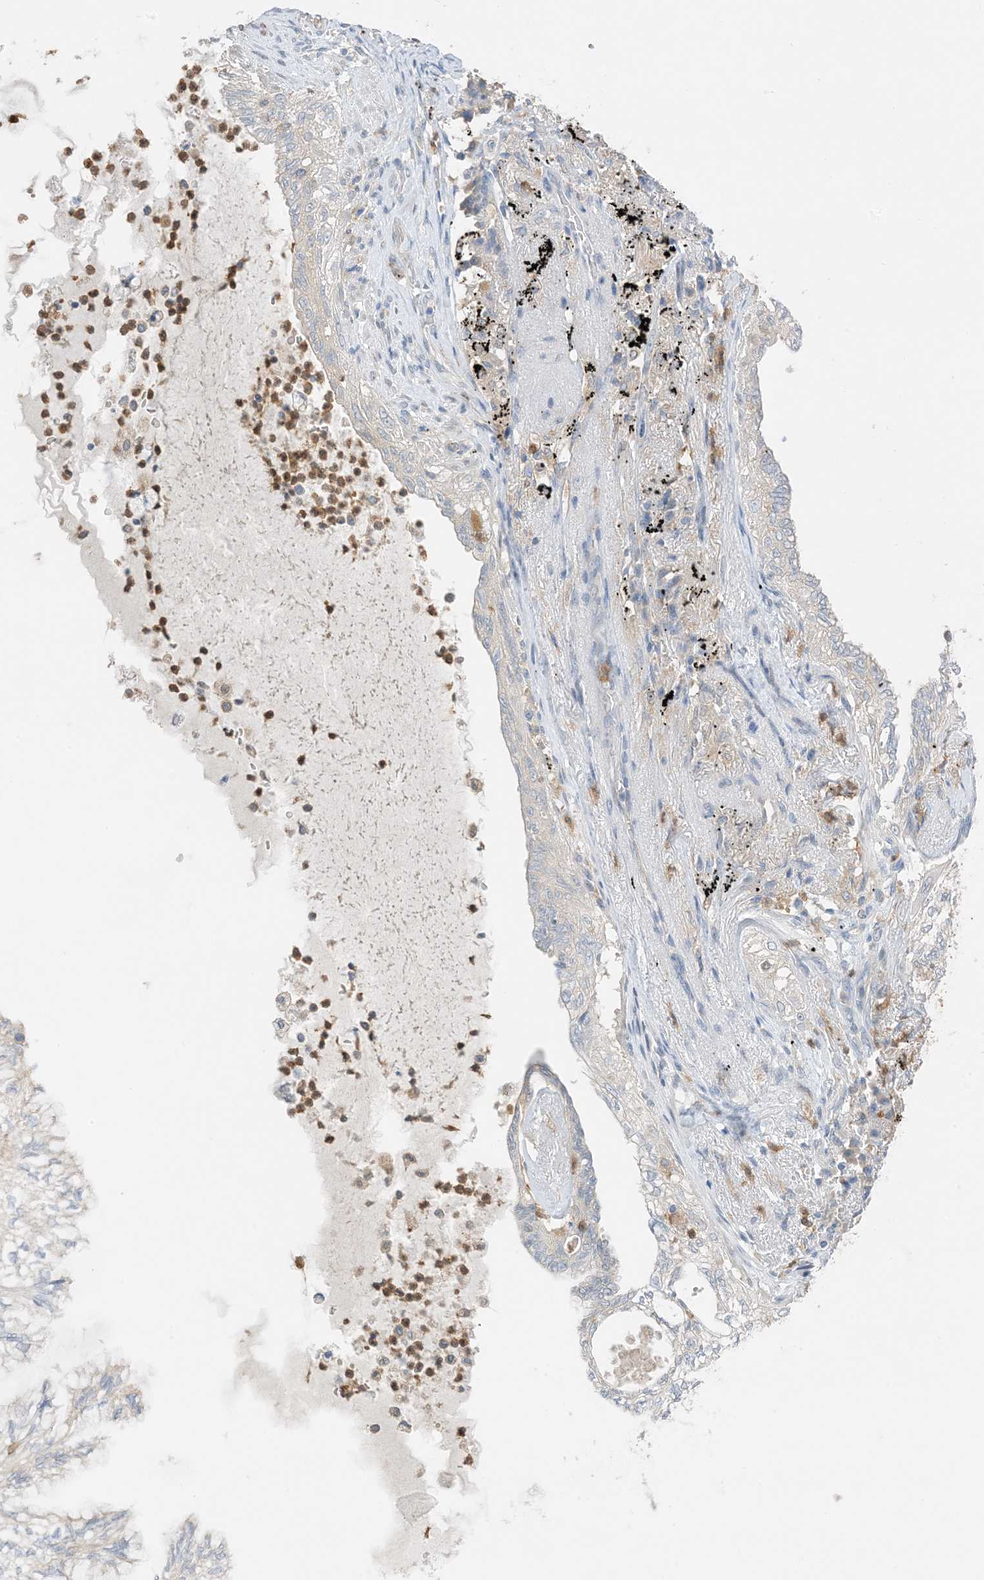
{"staining": {"intensity": "negative", "quantity": "none", "location": "none"}, "tissue": "lung cancer", "cell_type": "Tumor cells", "image_type": "cancer", "snomed": [{"axis": "morphology", "description": "Adenocarcinoma, NOS"}, {"axis": "topography", "description": "Lung"}], "caption": "Tumor cells show no significant positivity in adenocarcinoma (lung).", "gene": "KIFBP", "patient": {"sex": "female", "age": 70}}